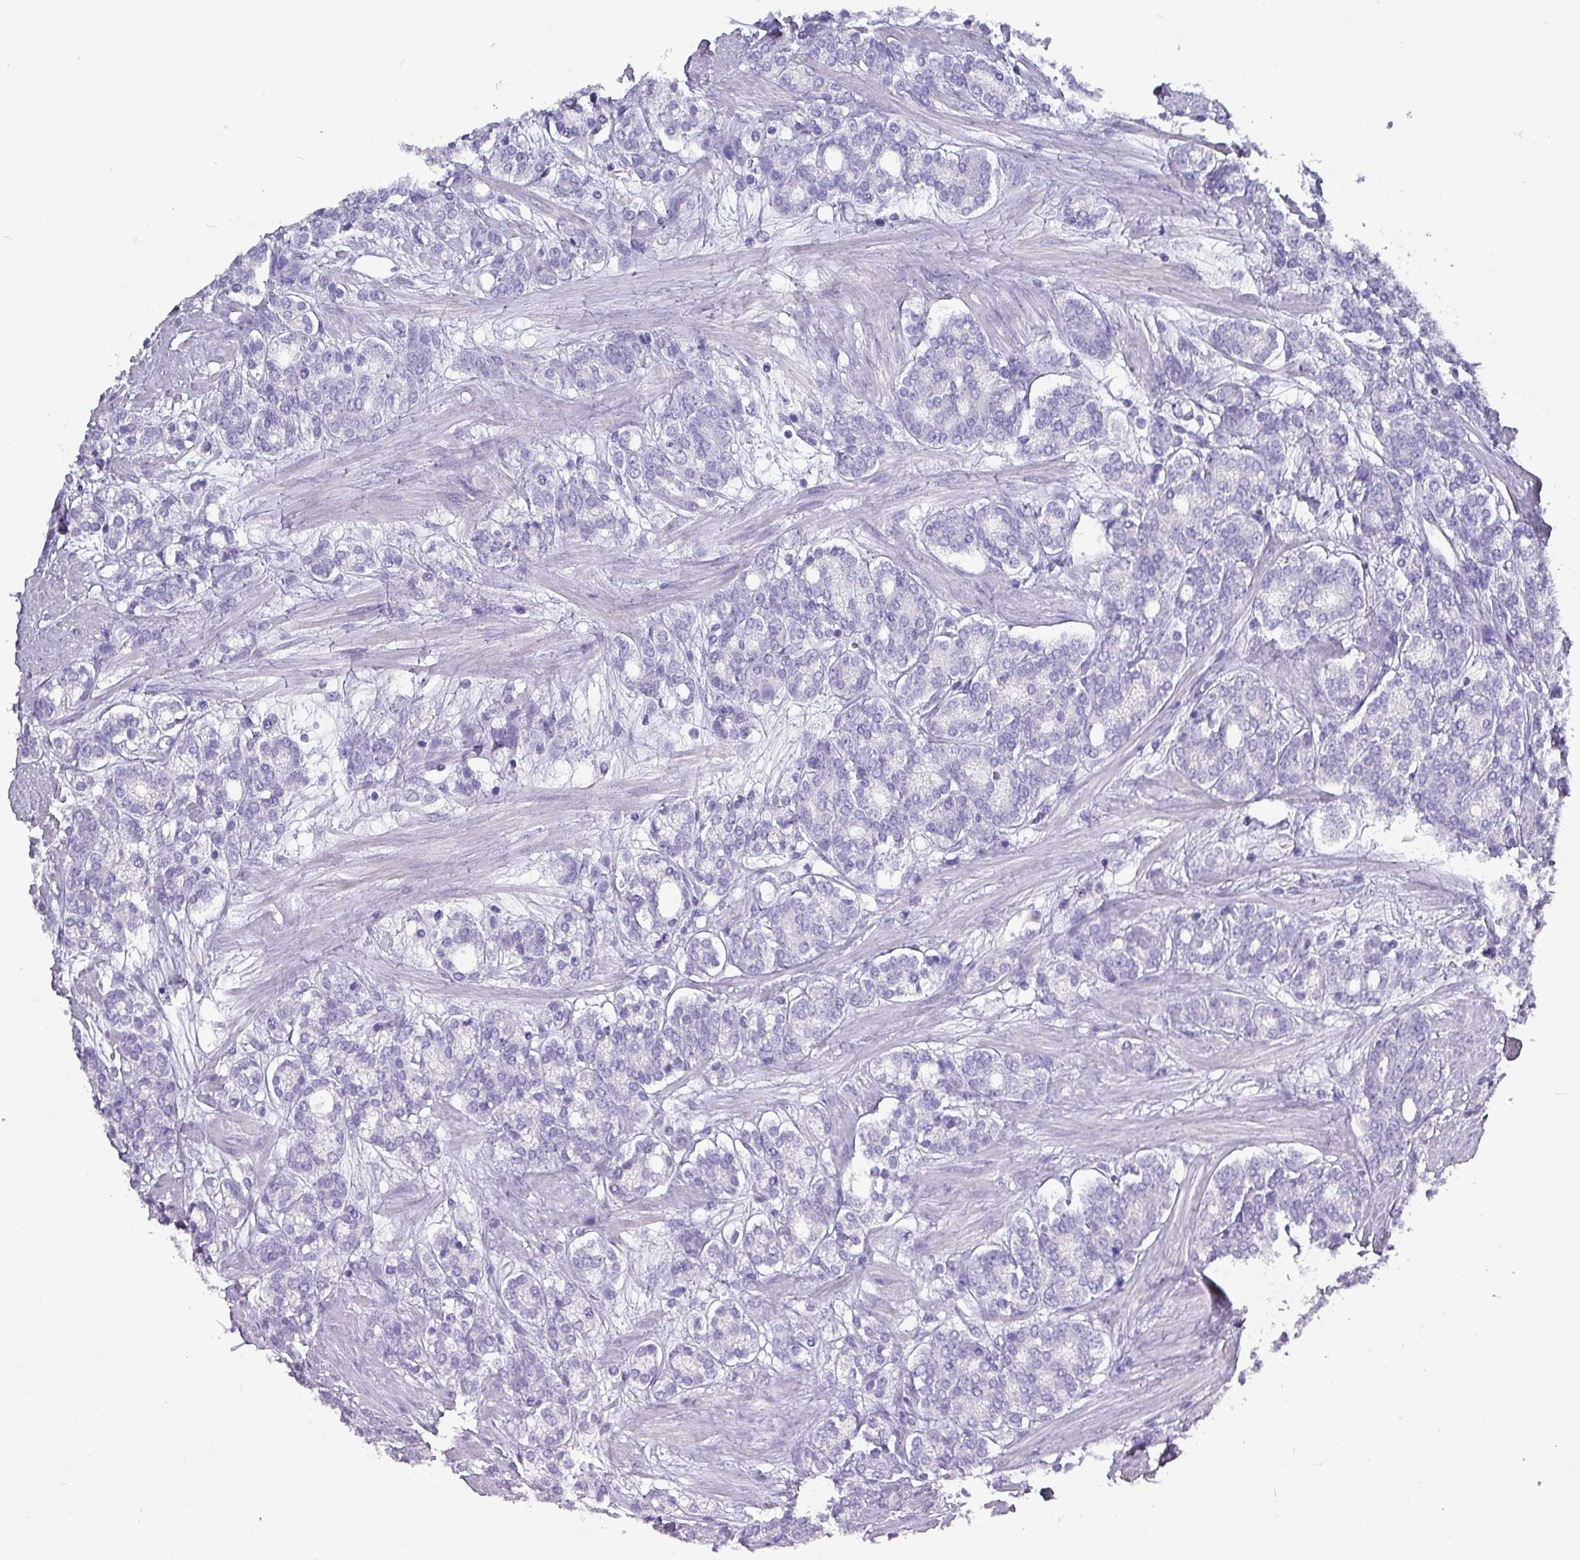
{"staining": {"intensity": "negative", "quantity": "none", "location": "none"}, "tissue": "prostate cancer", "cell_type": "Tumor cells", "image_type": "cancer", "snomed": [{"axis": "morphology", "description": "Adenocarcinoma, High grade"}, {"axis": "topography", "description": "Prostate"}], "caption": "Immunohistochemistry (IHC) photomicrograph of neoplastic tissue: human prostate cancer (adenocarcinoma (high-grade)) stained with DAB (3,3'-diaminobenzidine) reveals no significant protein positivity in tumor cells. (DAB immunohistochemistry visualized using brightfield microscopy, high magnification).", "gene": "INS-IGF2", "patient": {"sex": "male", "age": 62}}